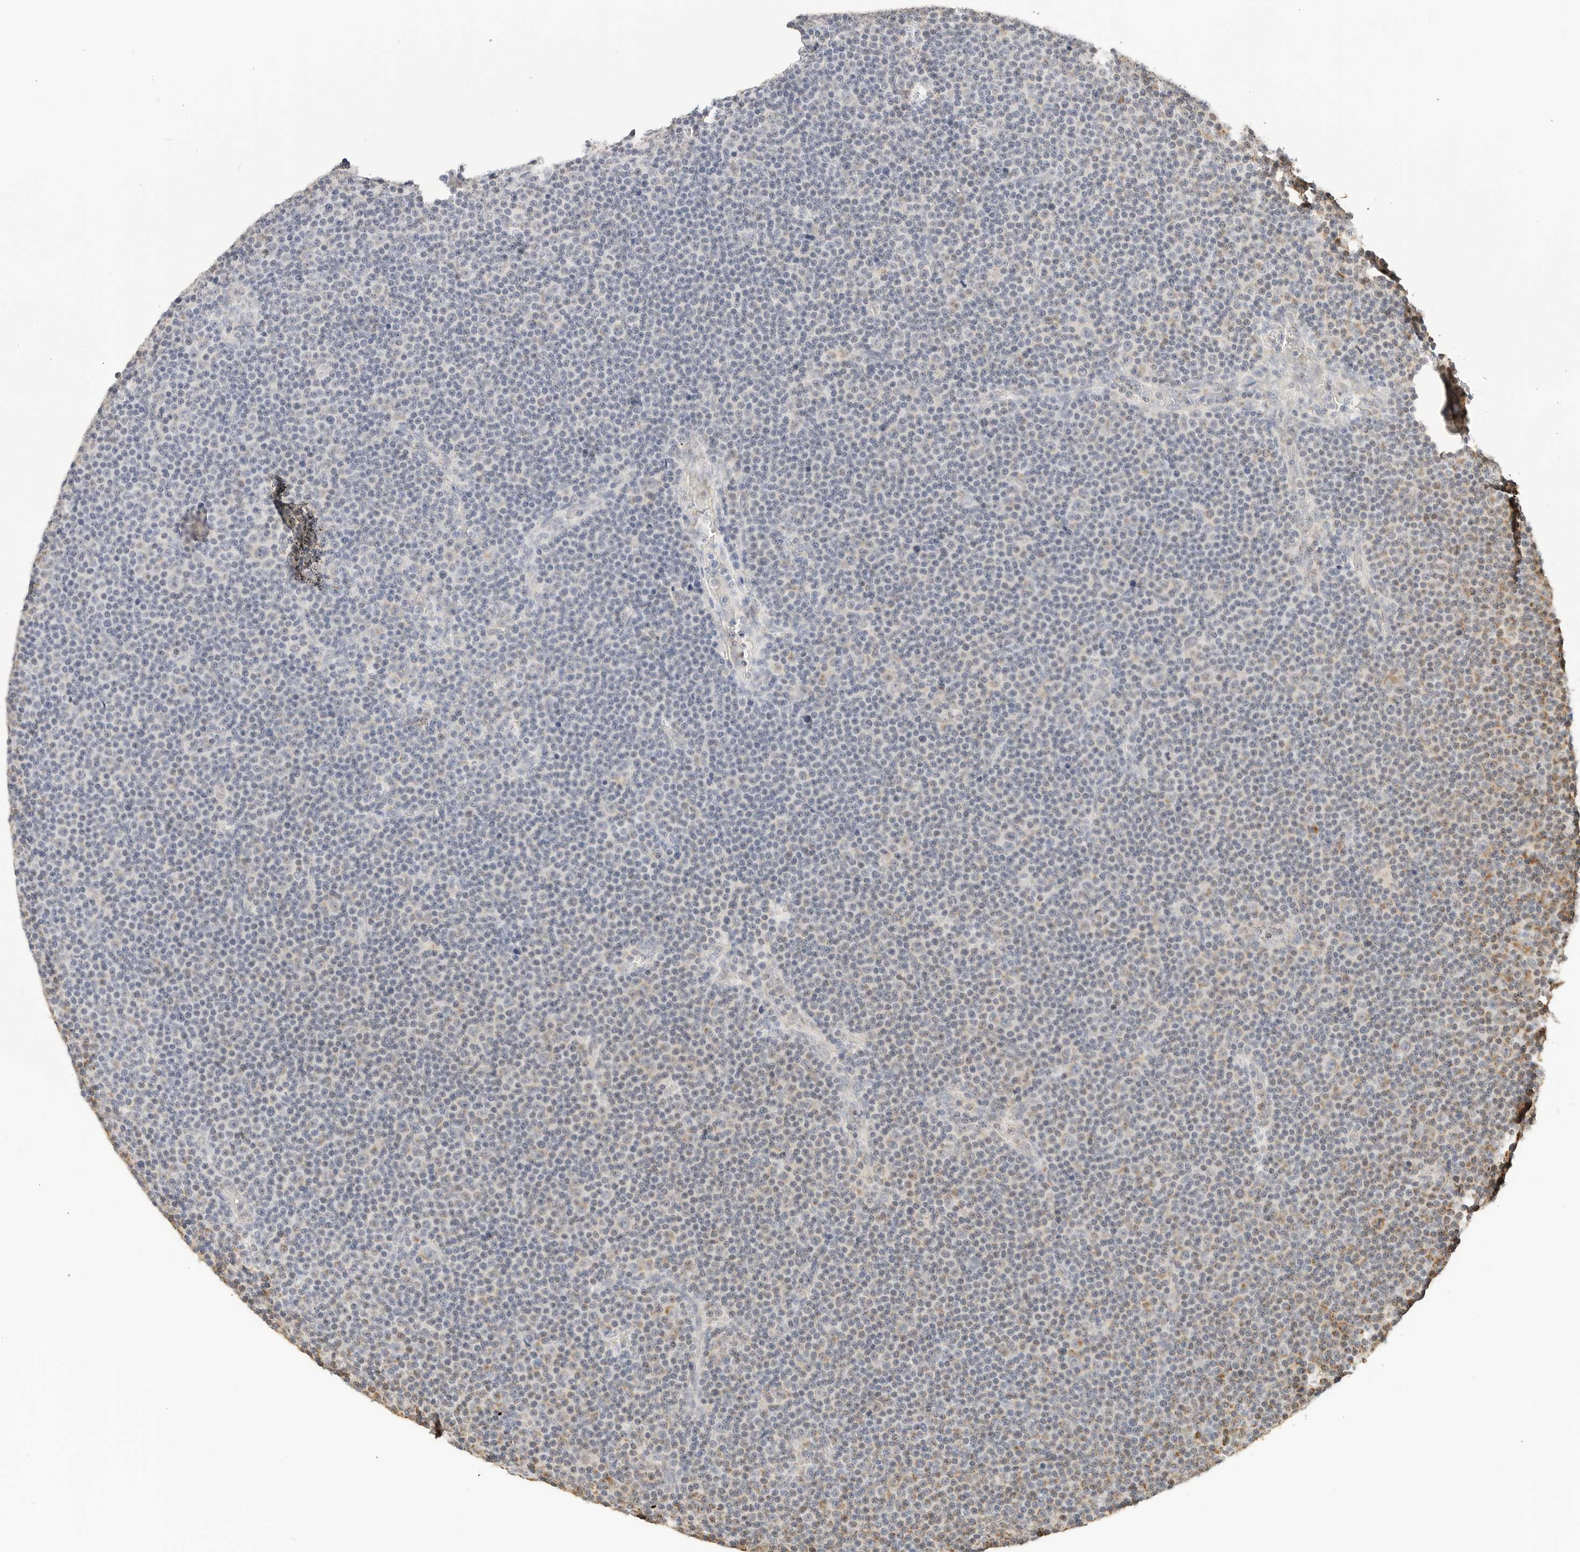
{"staining": {"intensity": "weak", "quantity": "<25%", "location": "cytoplasmic/membranous"}, "tissue": "lymphoma", "cell_type": "Tumor cells", "image_type": "cancer", "snomed": [{"axis": "morphology", "description": "Malignant lymphoma, non-Hodgkin's type, Low grade"}, {"axis": "topography", "description": "Lymph node"}], "caption": "This is an immunohistochemistry (IHC) photomicrograph of lymphoma. There is no positivity in tumor cells.", "gene": "ATL1", "patient": {"sex": "female", "age": 67}}